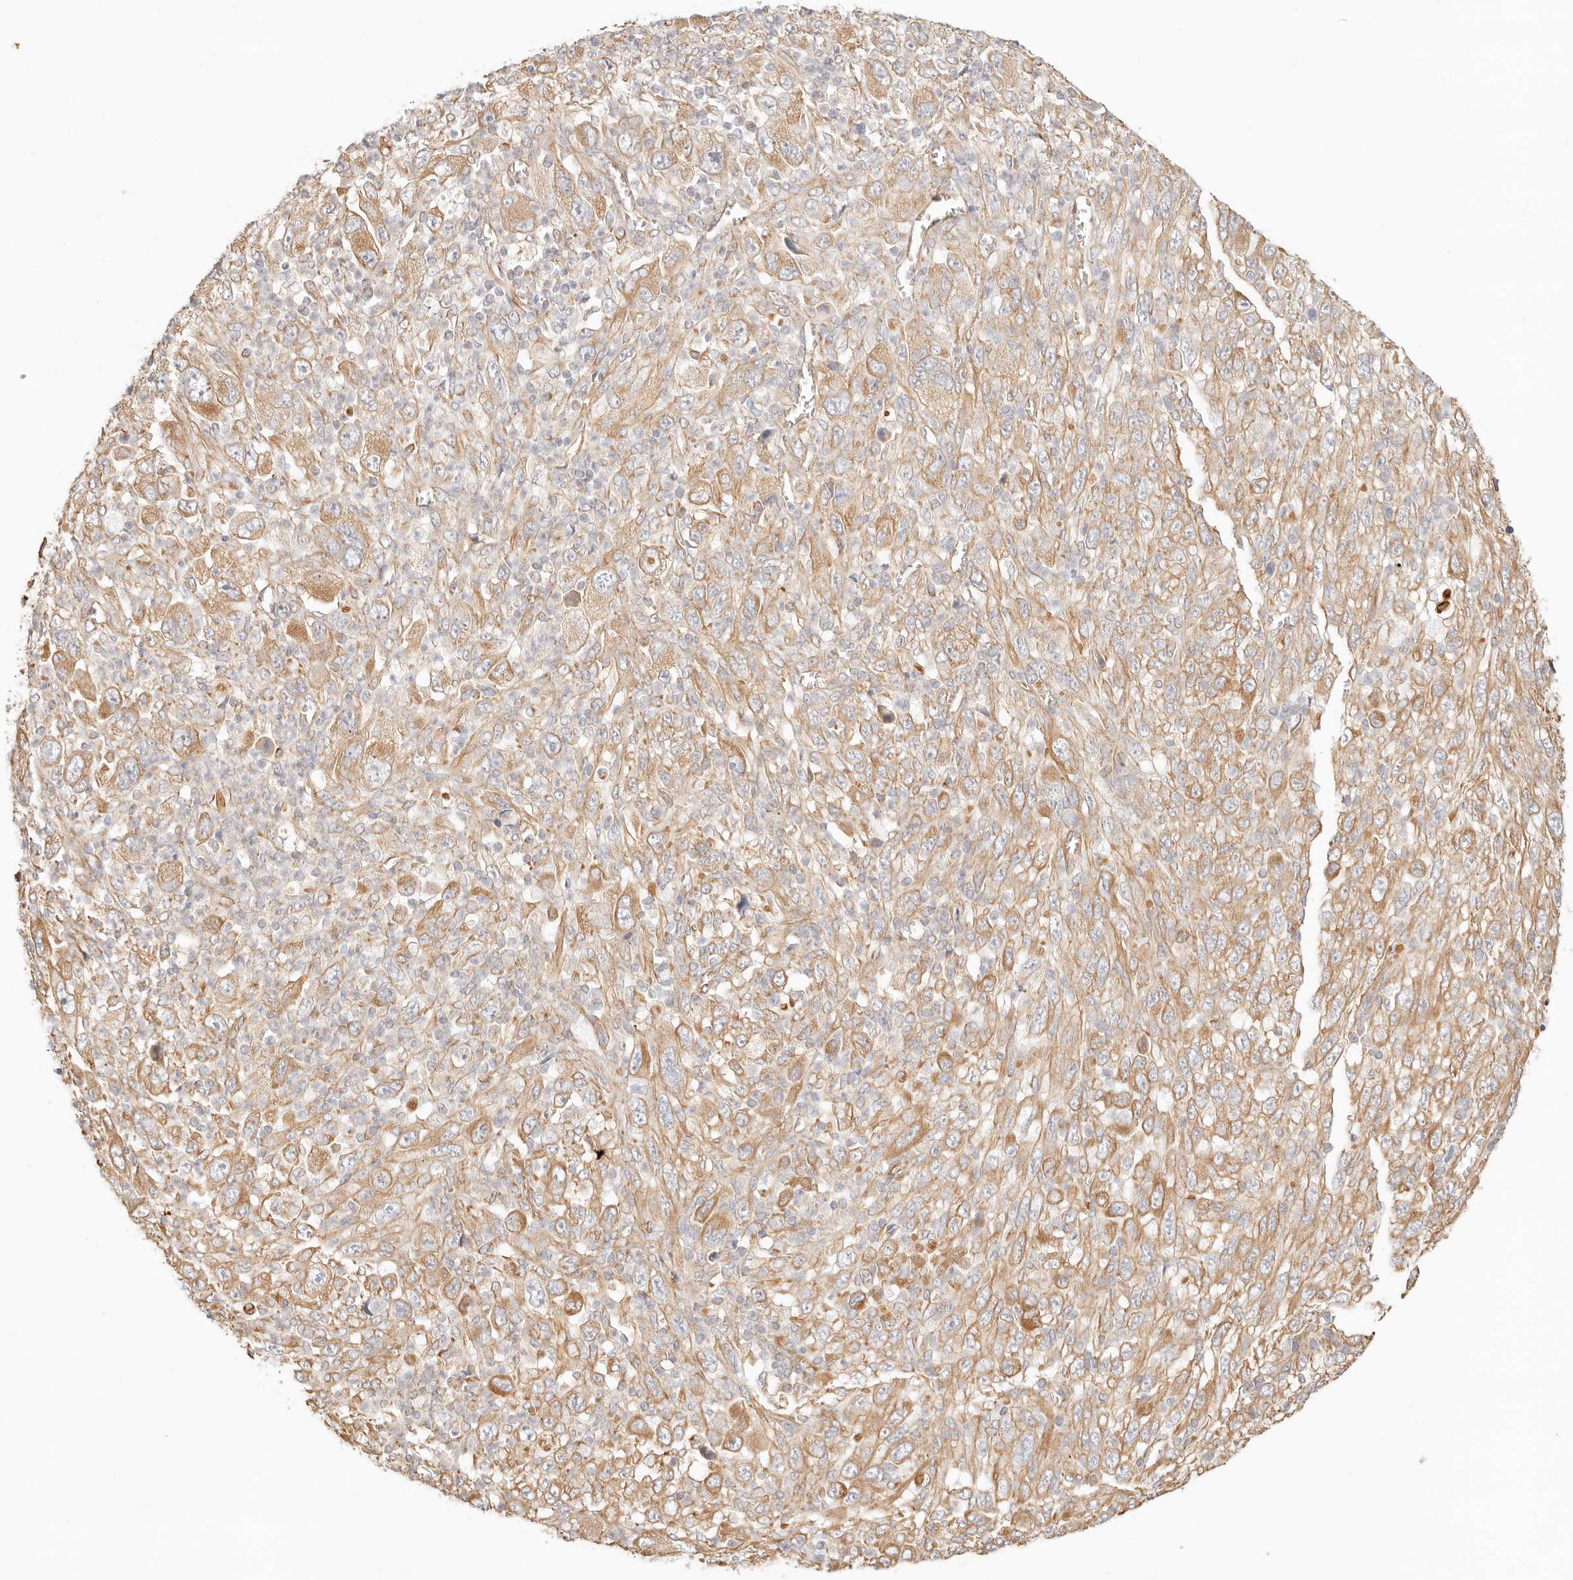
{"staining": {"intensity": "moderate", "quantity": ">75%", "location": "cytoplasmic/membranous"}, "tissue": "melanoma", "cell_type": "Tumor cells", "image_type": "cancer", "snomed": [{"axis": "morphology", "description": "Malignant melanoma, Metastatic site"}, {"axis": "topography", "description": "Skin"}], "caption": "Protein expression analysis of human melanoma reveals moderate cytoplasmic/membranous expression in about >75% of tumor cells.", "gene": "ZC3H11A", "patient": {"sex": "female", "age": 56}}